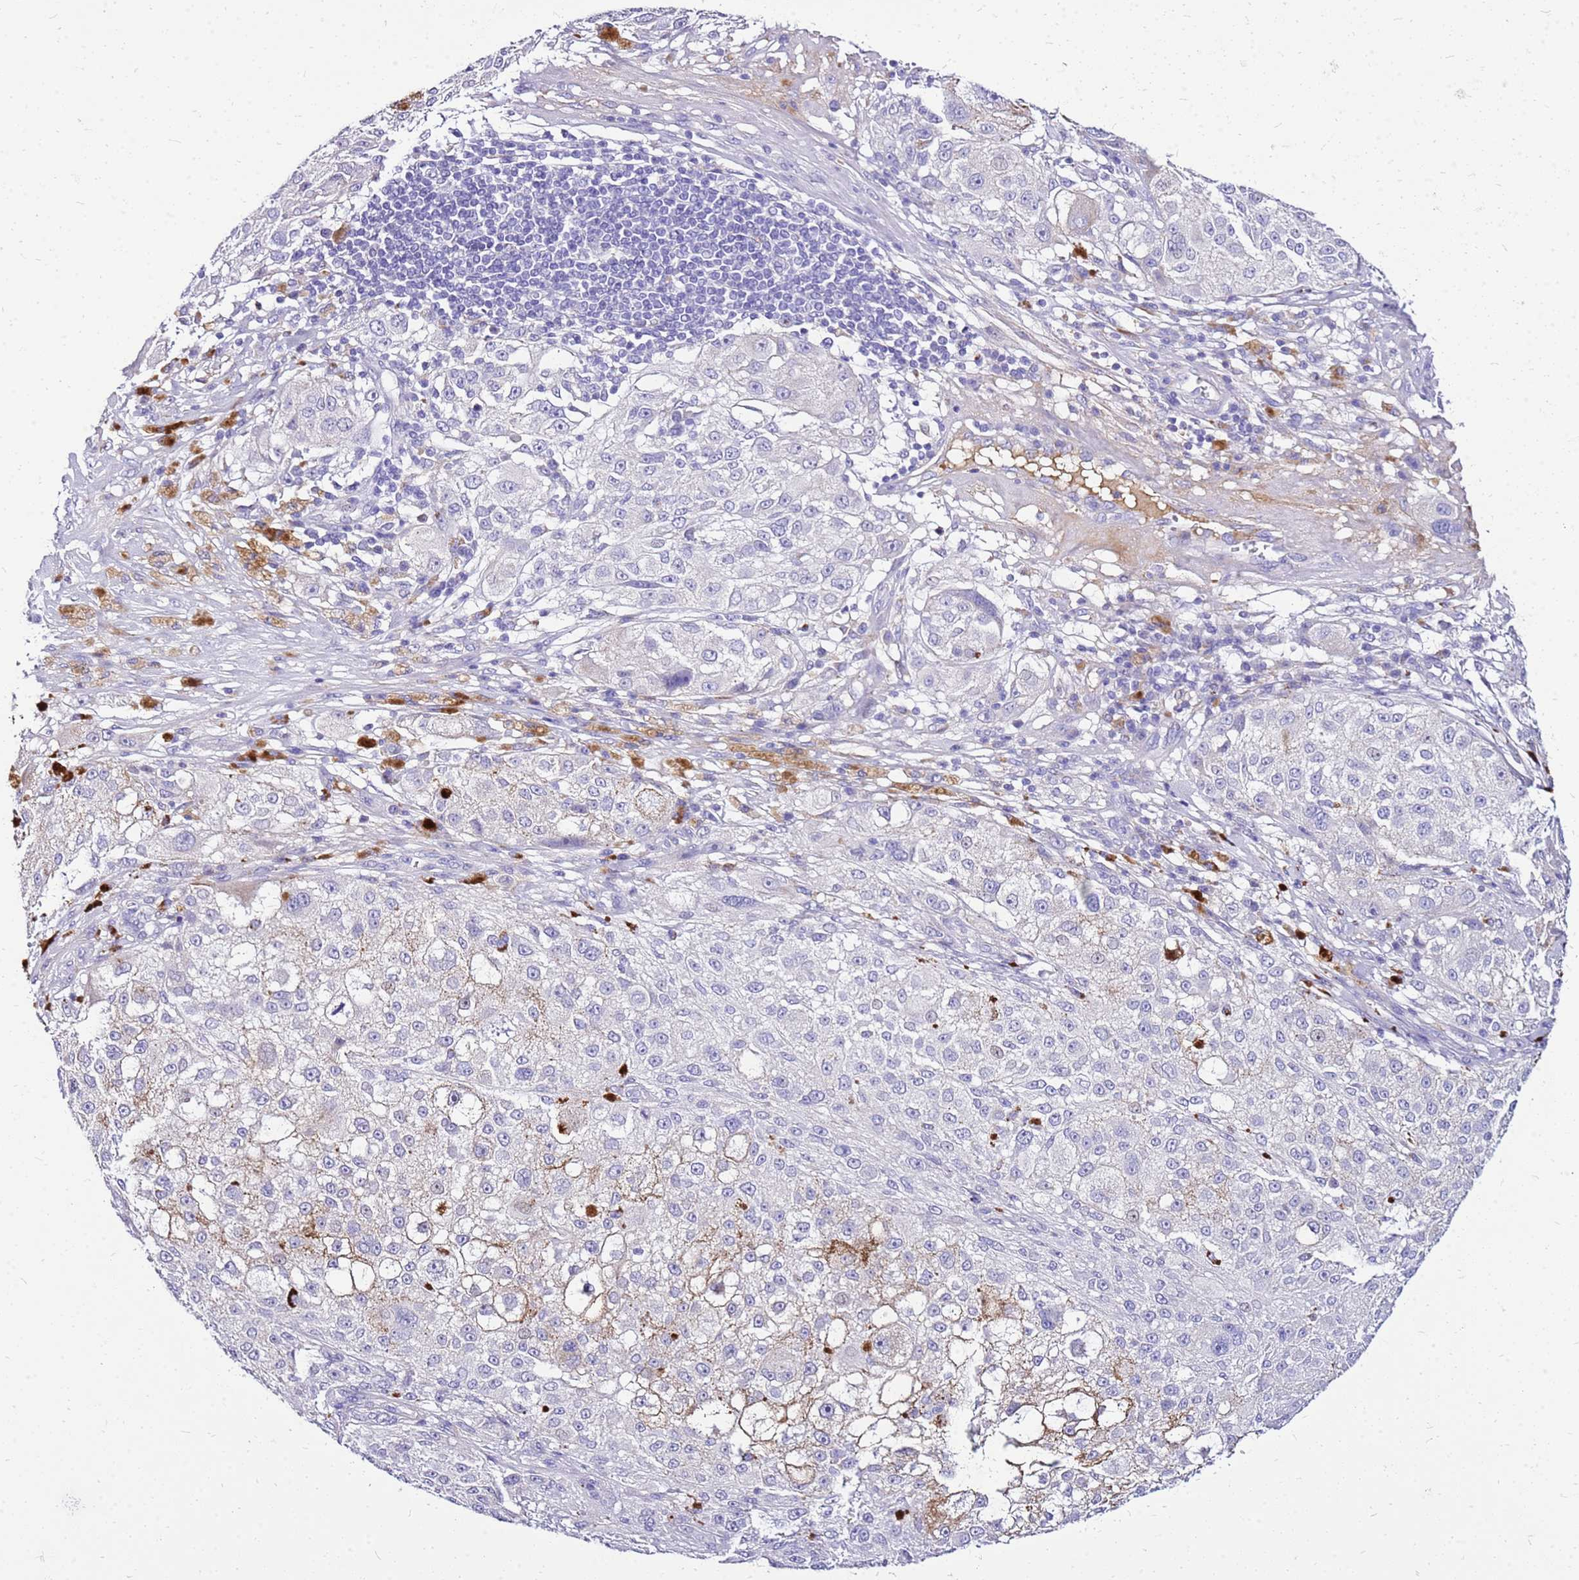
{"staining": {"intensity": "weak", "quantity": "<25%", "location": "cytoplasmic/membranous"}, "tissue": "melanoma", "cell_type": "Tumor cells", "image_type": "cancer", "snomed": [{"axis": "morphology", "description": "Necrosis, NOS"}, {"axis": "morphology", "description": "Malignant melanoma, NOS"}, {"axis": "topography", "description": "Skin"}], "caption": "Immunohistochemical staining of human malignant melanoma demonstrates no significant expression in tumor cells.", "gene": "DCDC2B", "patient": {"sex": "female", "age": 87}}